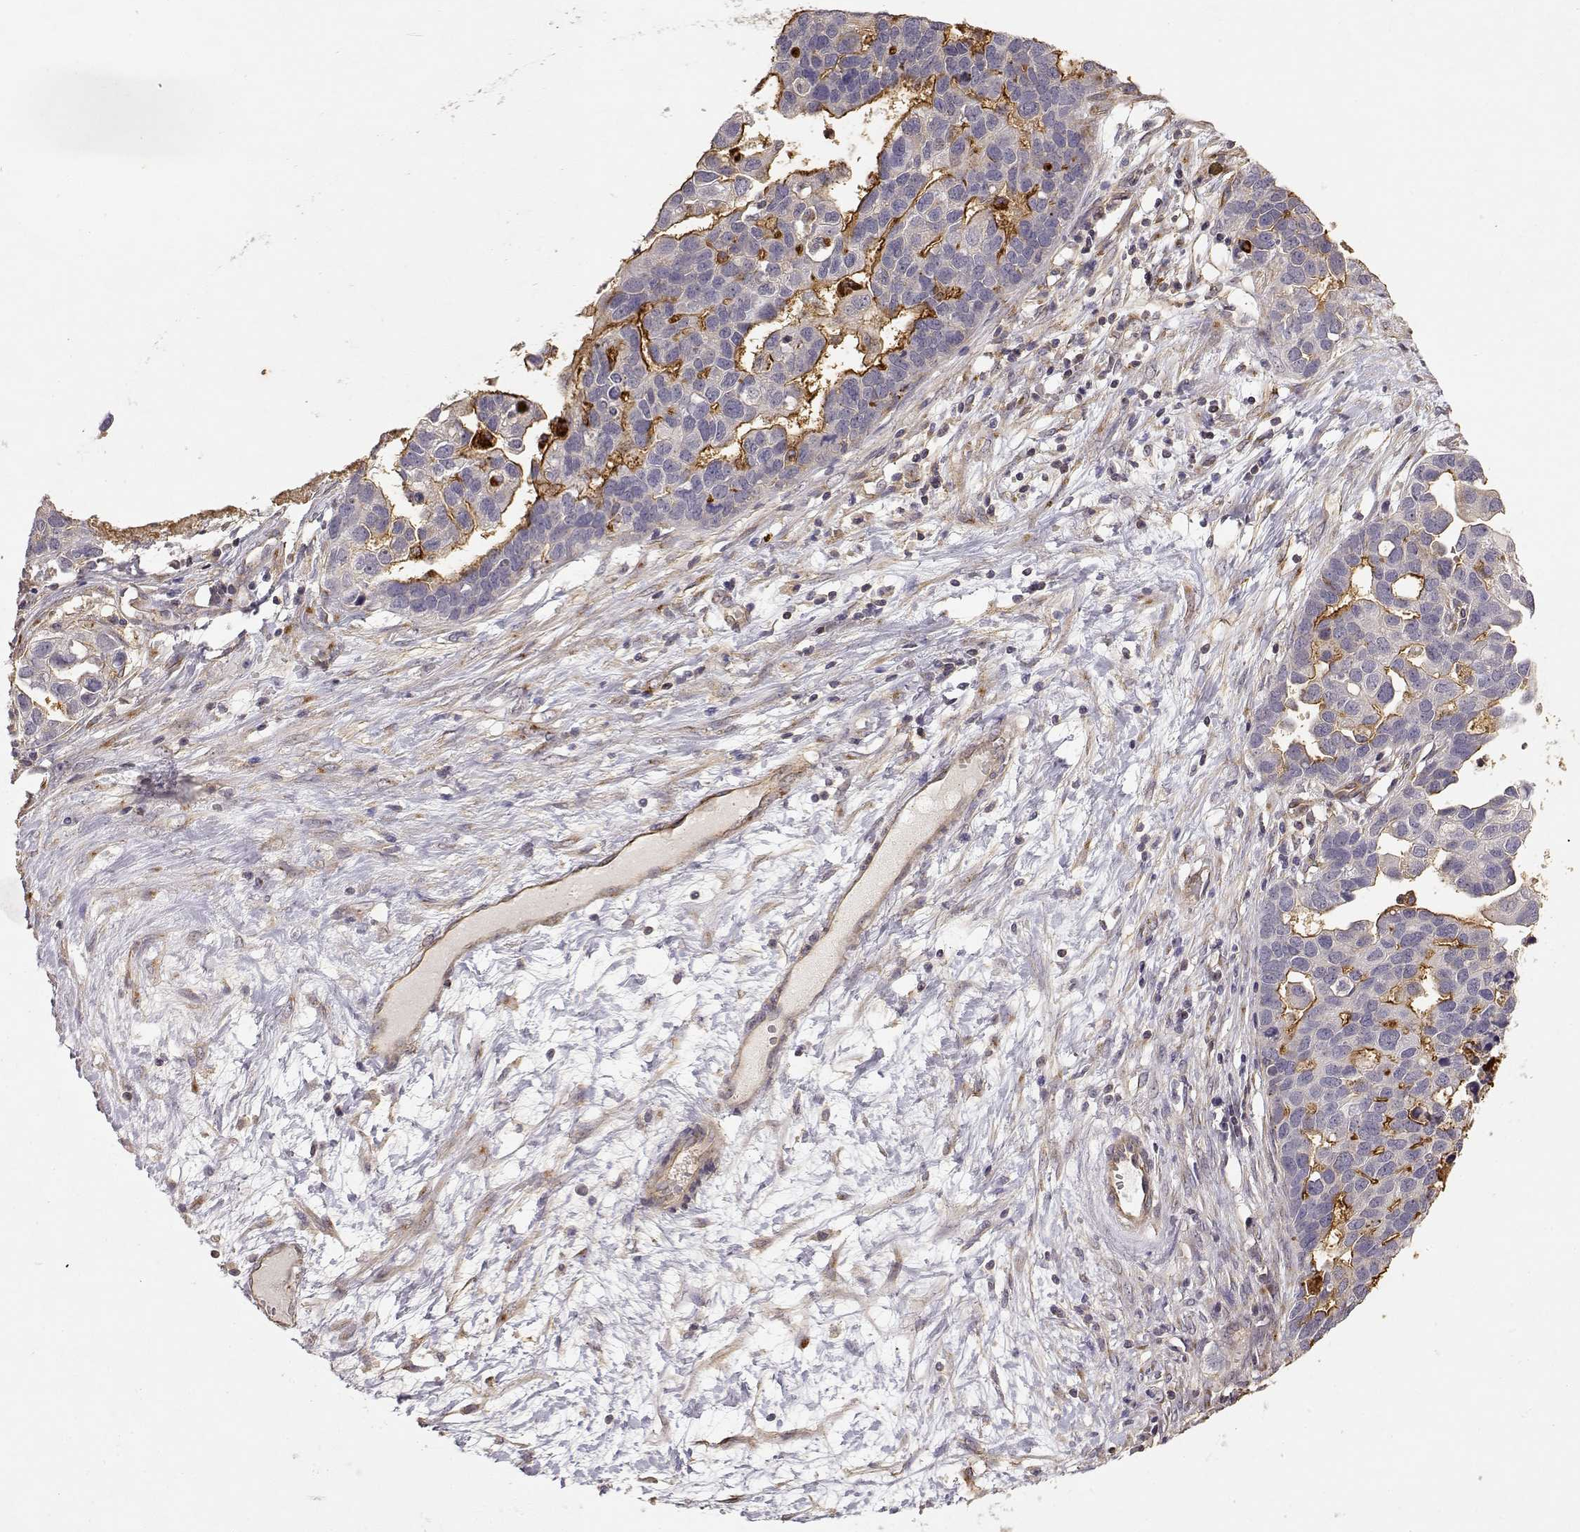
{"staining": {"intensity": "moderate", "quantity": "<25%", "location": "cytoplasmic/membranous"}, "tissue": "ovarian cancer", "cell_type": "Tumor cells", "image_type": "cancer", "snomed": [{"axis": "morphology", "description": "Cystadenocarcinoma, serous, NOS"}, {"axis": "topography", "description": "Ovary"}], "caption": "A photomicrograph of serous cystadenocarcinoma (ovarian) stained for a protein exhibits moderate cytoplasmic/membranous brown staining in tumor cells.", "gene": "IFITM1", "patient": {"sex": "female", "age": 54}}